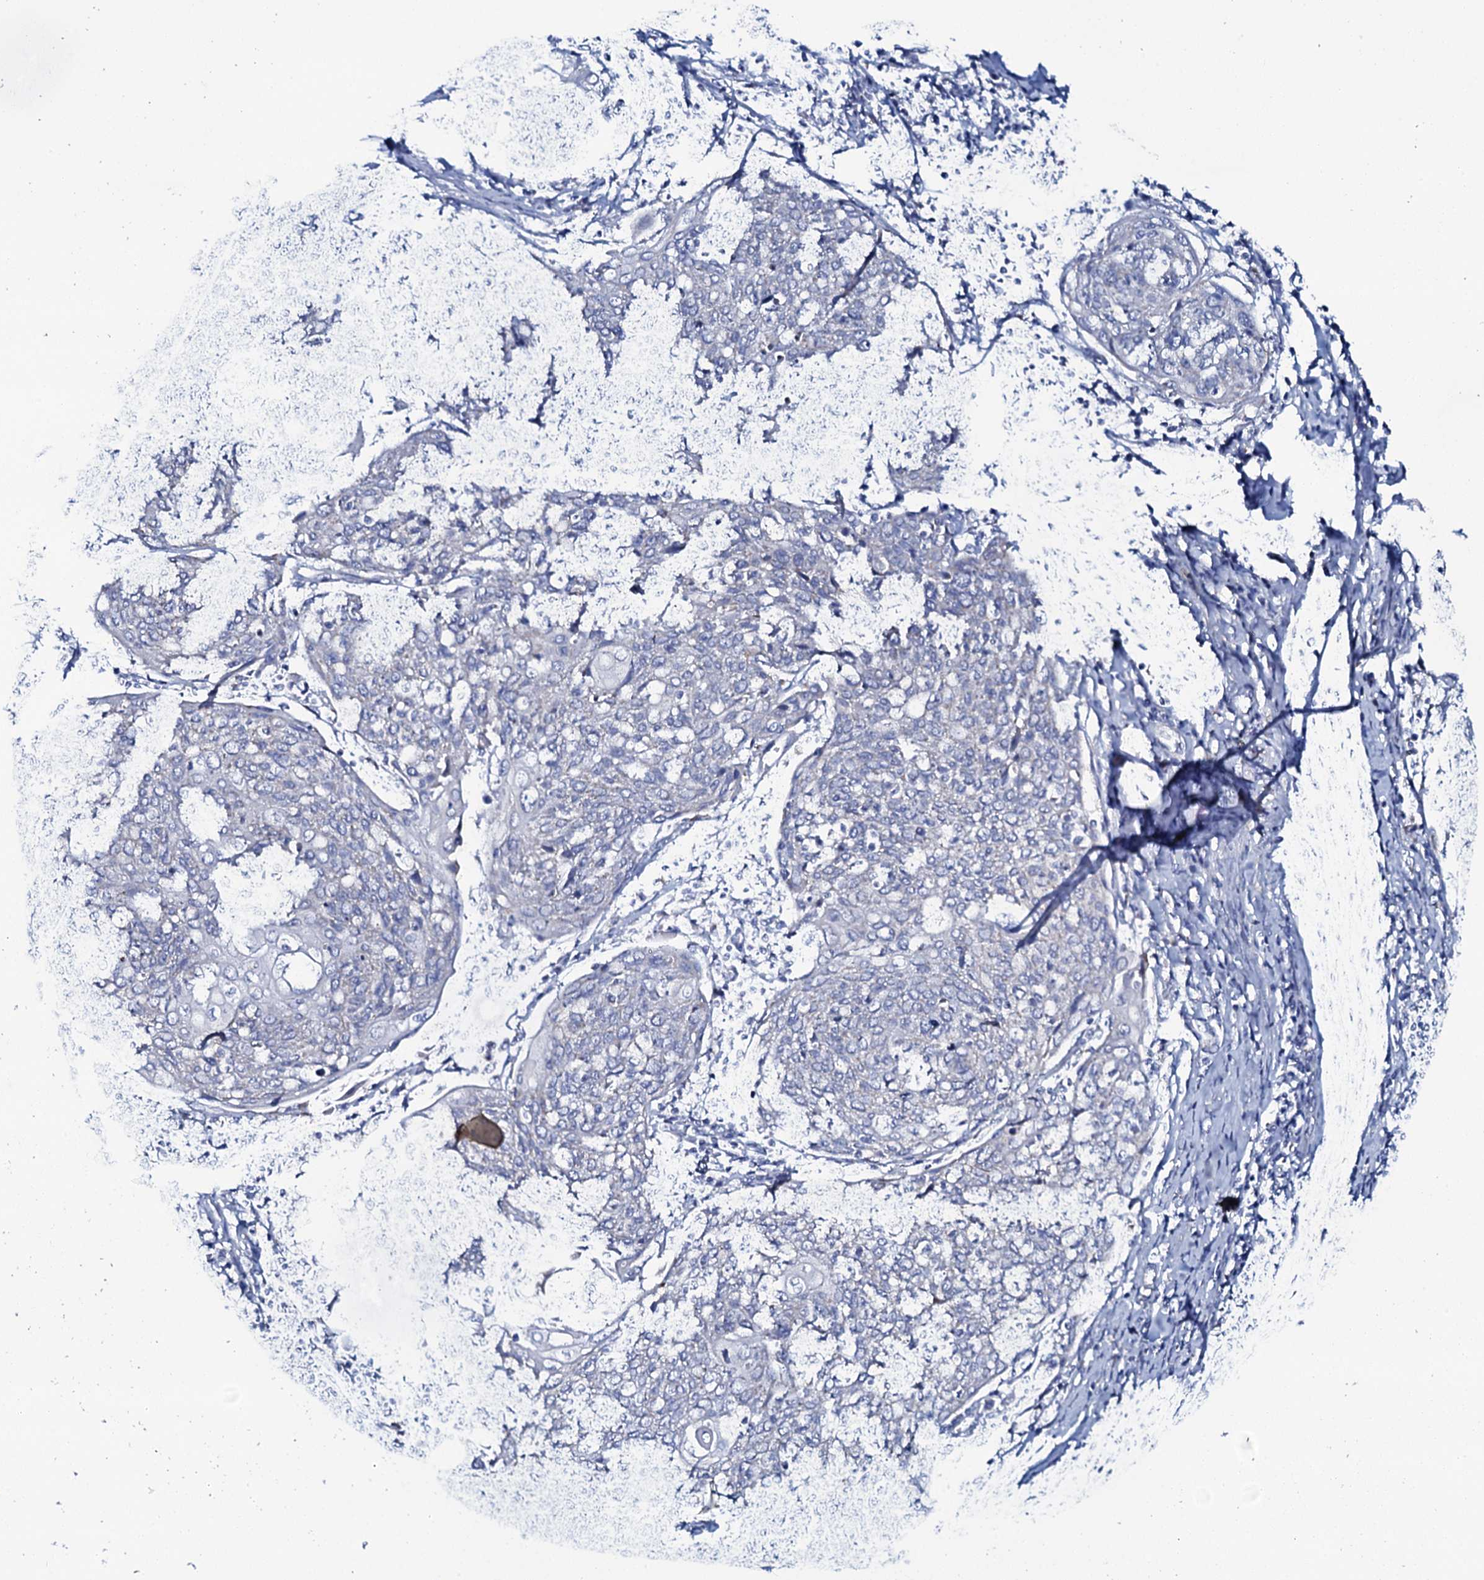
{"staining": {"intensity": "negative", "quantity": "none", "location": "none"}, "tissue": "cervical cancer", "cell_type": "Tumor cells", "image_type": "cancer", "snomed": [{"axis": "morphology", "description": "Squamous cell carcinoma, NOS"}, {"axis": "topography", "description": "Cervix"}], "caption": "Tumor cells are negative for brown protein staining in cervical cancer (squamous cell carcinoma). The staining is performed using DAB (3,3'-diaminobenzidine) brown chromogen with nuclei counter-stained in using hematoxylin.", "gene": "SLC37A4", "patient": {"sex": "female", "age": 67}}